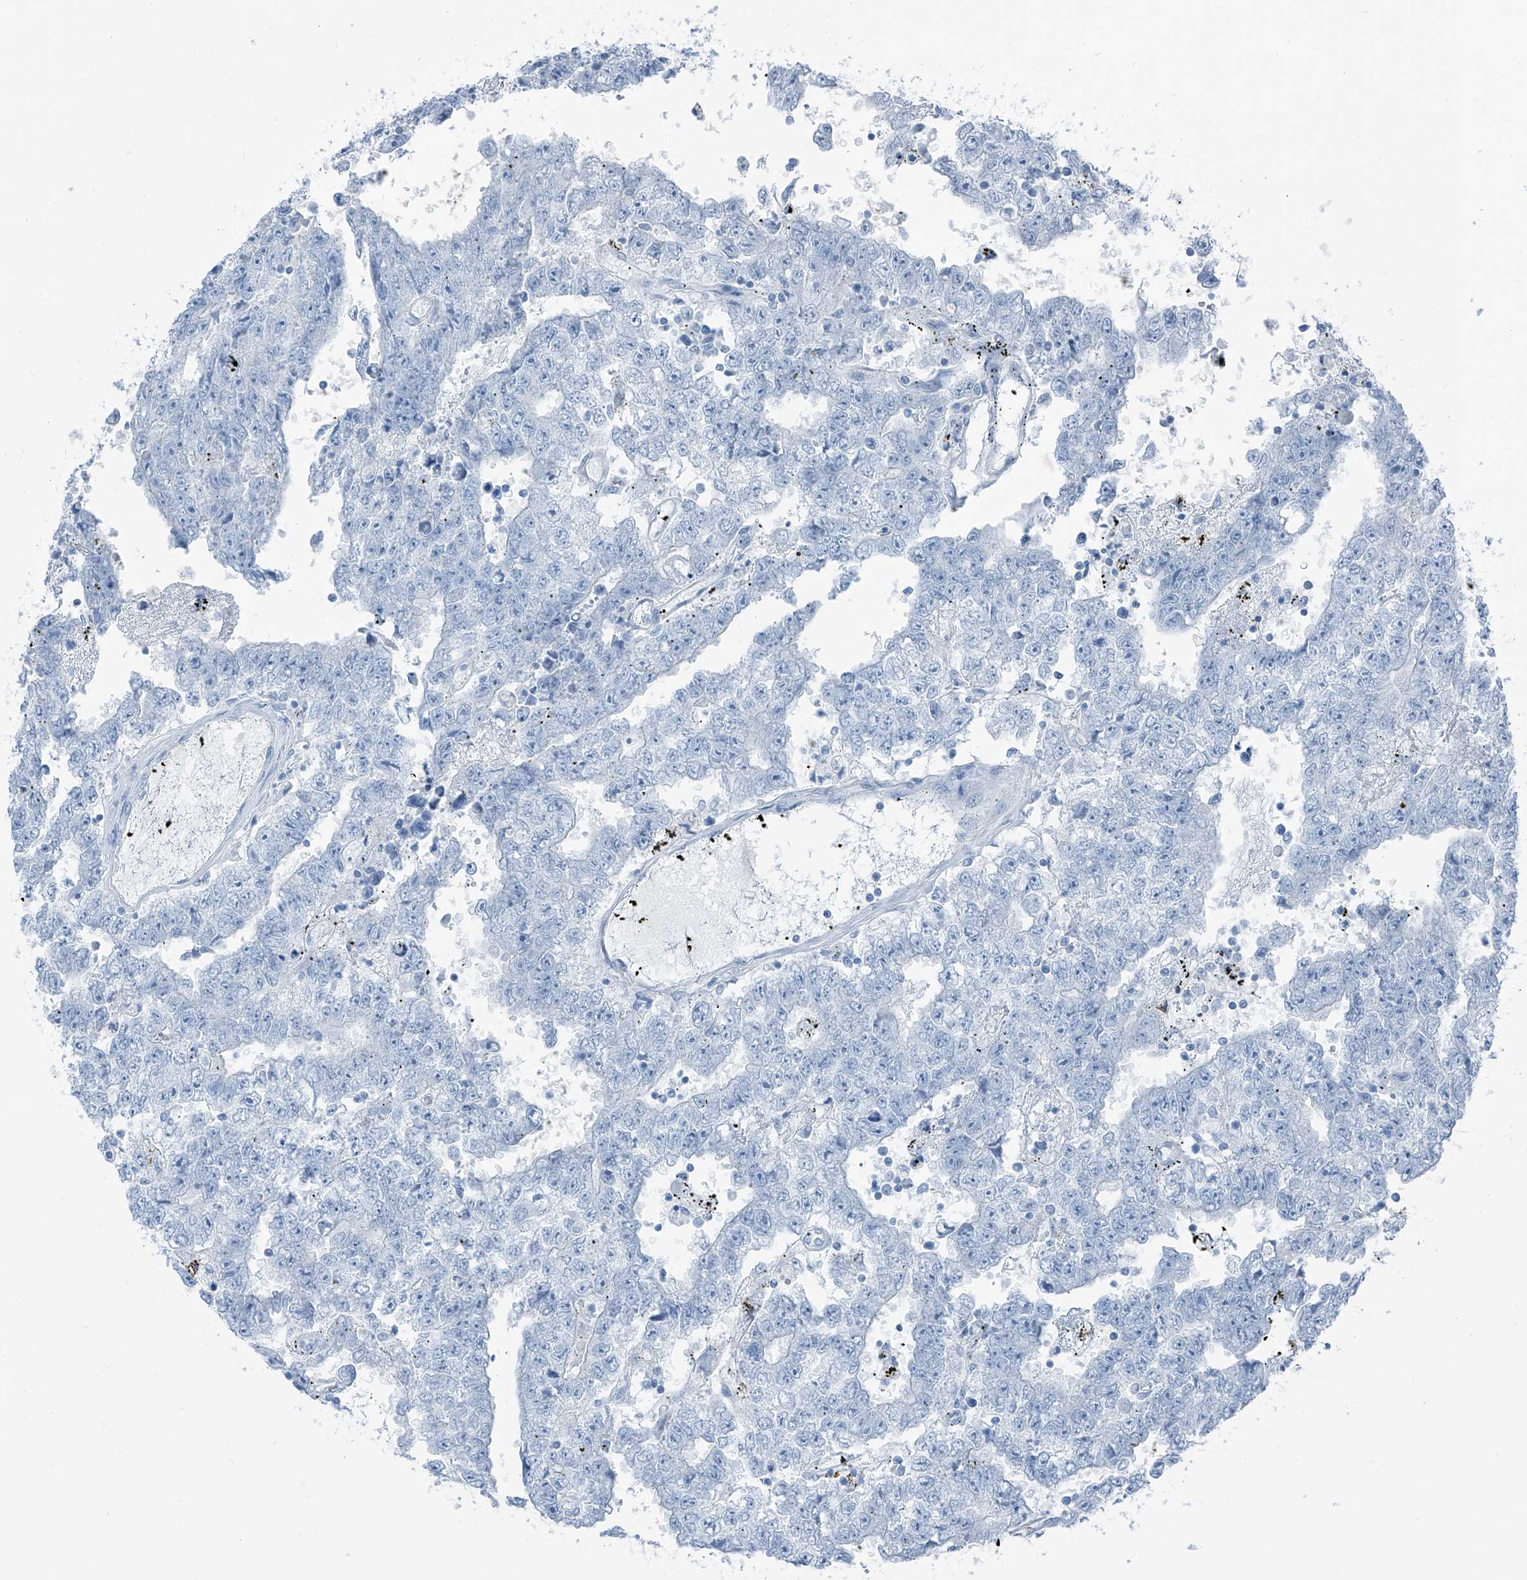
{"staining": {"intensity": "negative", "quantity": "none", "location": "none"}, "tissue": "testis cancer", "cell_type": "Tumor cells", "image_type": "cancer", "snomed": [{"axis": "morphology", "description": "Carcinoma, Embryonal, NOS"}, {"axis": "topography", "description": "Testis"}], "caption": "There is no significant expression in tumor cells of embryonal carcinoma (testis).", "gene": "RGN", "patient": {"sex": "male", "age": 25}}